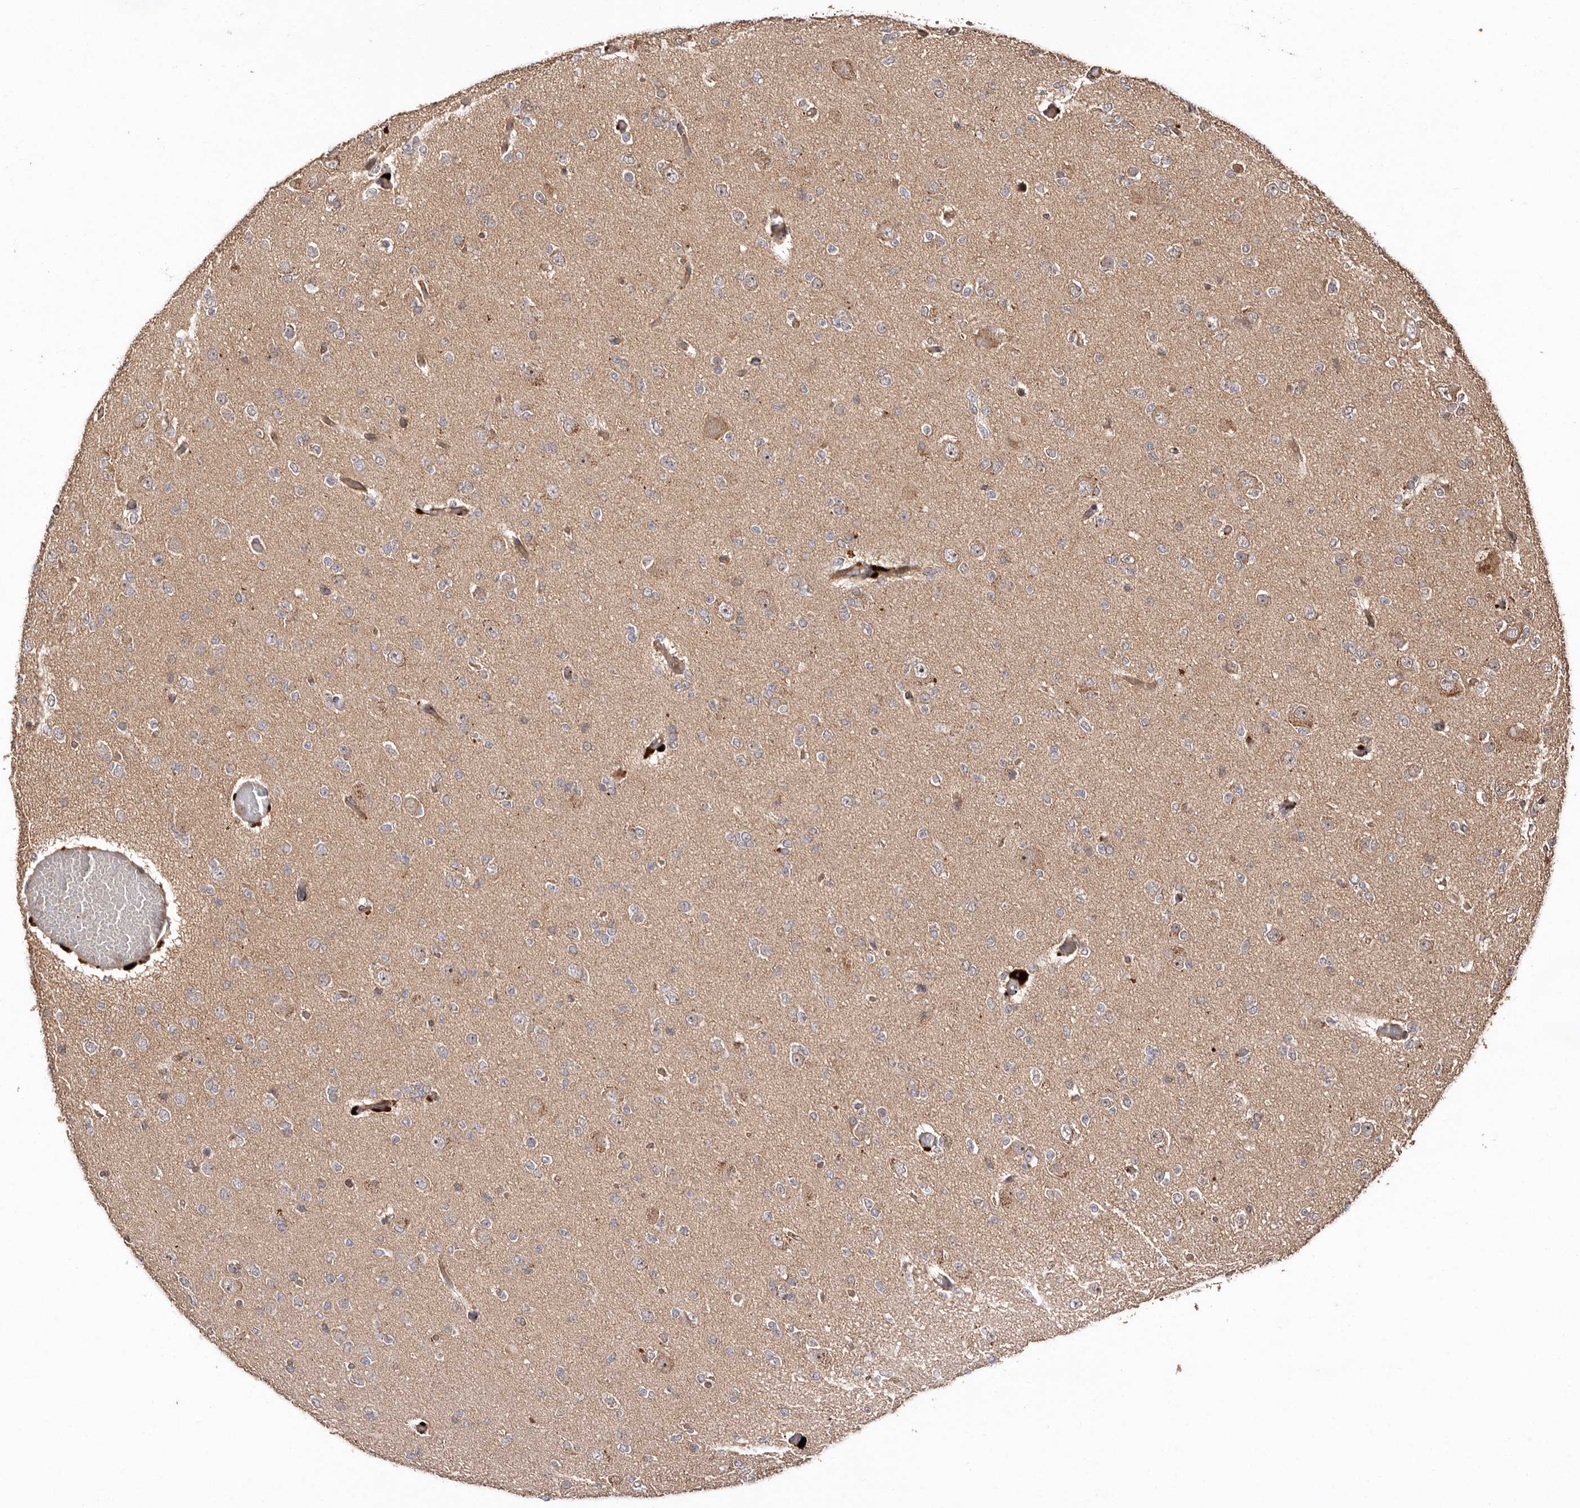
{"staining": {"intensity": "weak", "quantity": "<25%", "location": "cytoplasmic/membranous"}, "tissue": "glioma", "cell_type": "Tumor cells", "image_type": "cancer", "snomed": [{"axis": "morphology", "description": "Glioma, malignant, Low grade"}, {"axis": "topography", "description": "Brain"}], "caption": "There is no significant positivity in tumor cells of glioma.", "gene": "RWDD1", "patient": {"sex": "female", "age": 22}}